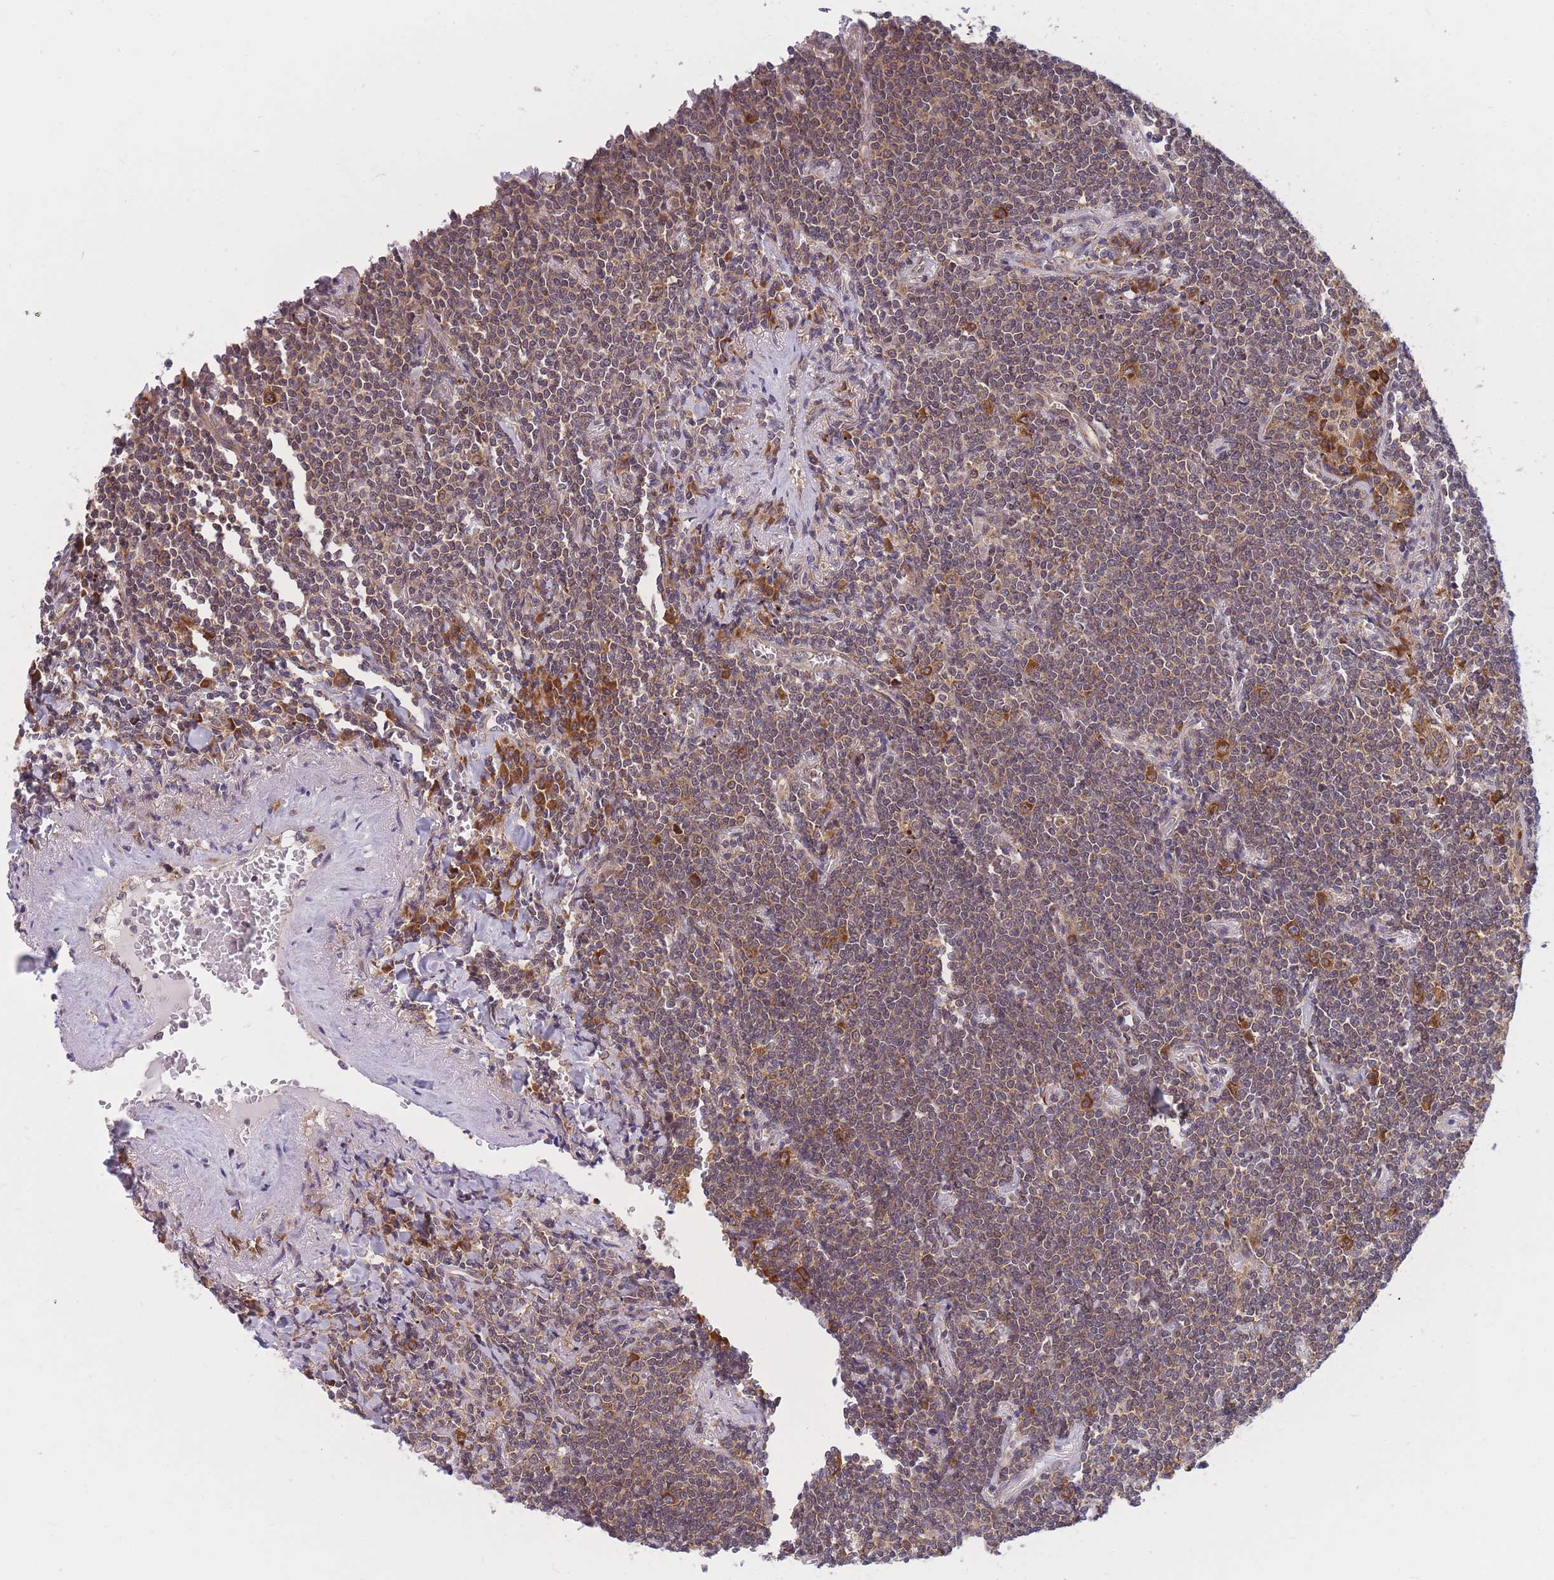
{"staining": {"intensity": "weak", "quantity": "25%-75%", "location": "cytoplasmic/membranous"}, "tissue": "lymphoma", "cell_type": "Tumor cells", "image_type": "cancer", "snomed": [{"axis": "morphology", "description": "Malignant lymphoma, non-Hodgkin's type, Low grade"}, {"axis": "topography", "description": "Lung"}], "caption": "A micrograph of lymphoma stained for a protein demonstrates weak cytoplasmic/membranous brown staining in tumor cells.", "gene": "MRPL23", "patient": {"sex": "female", "age": 71}}